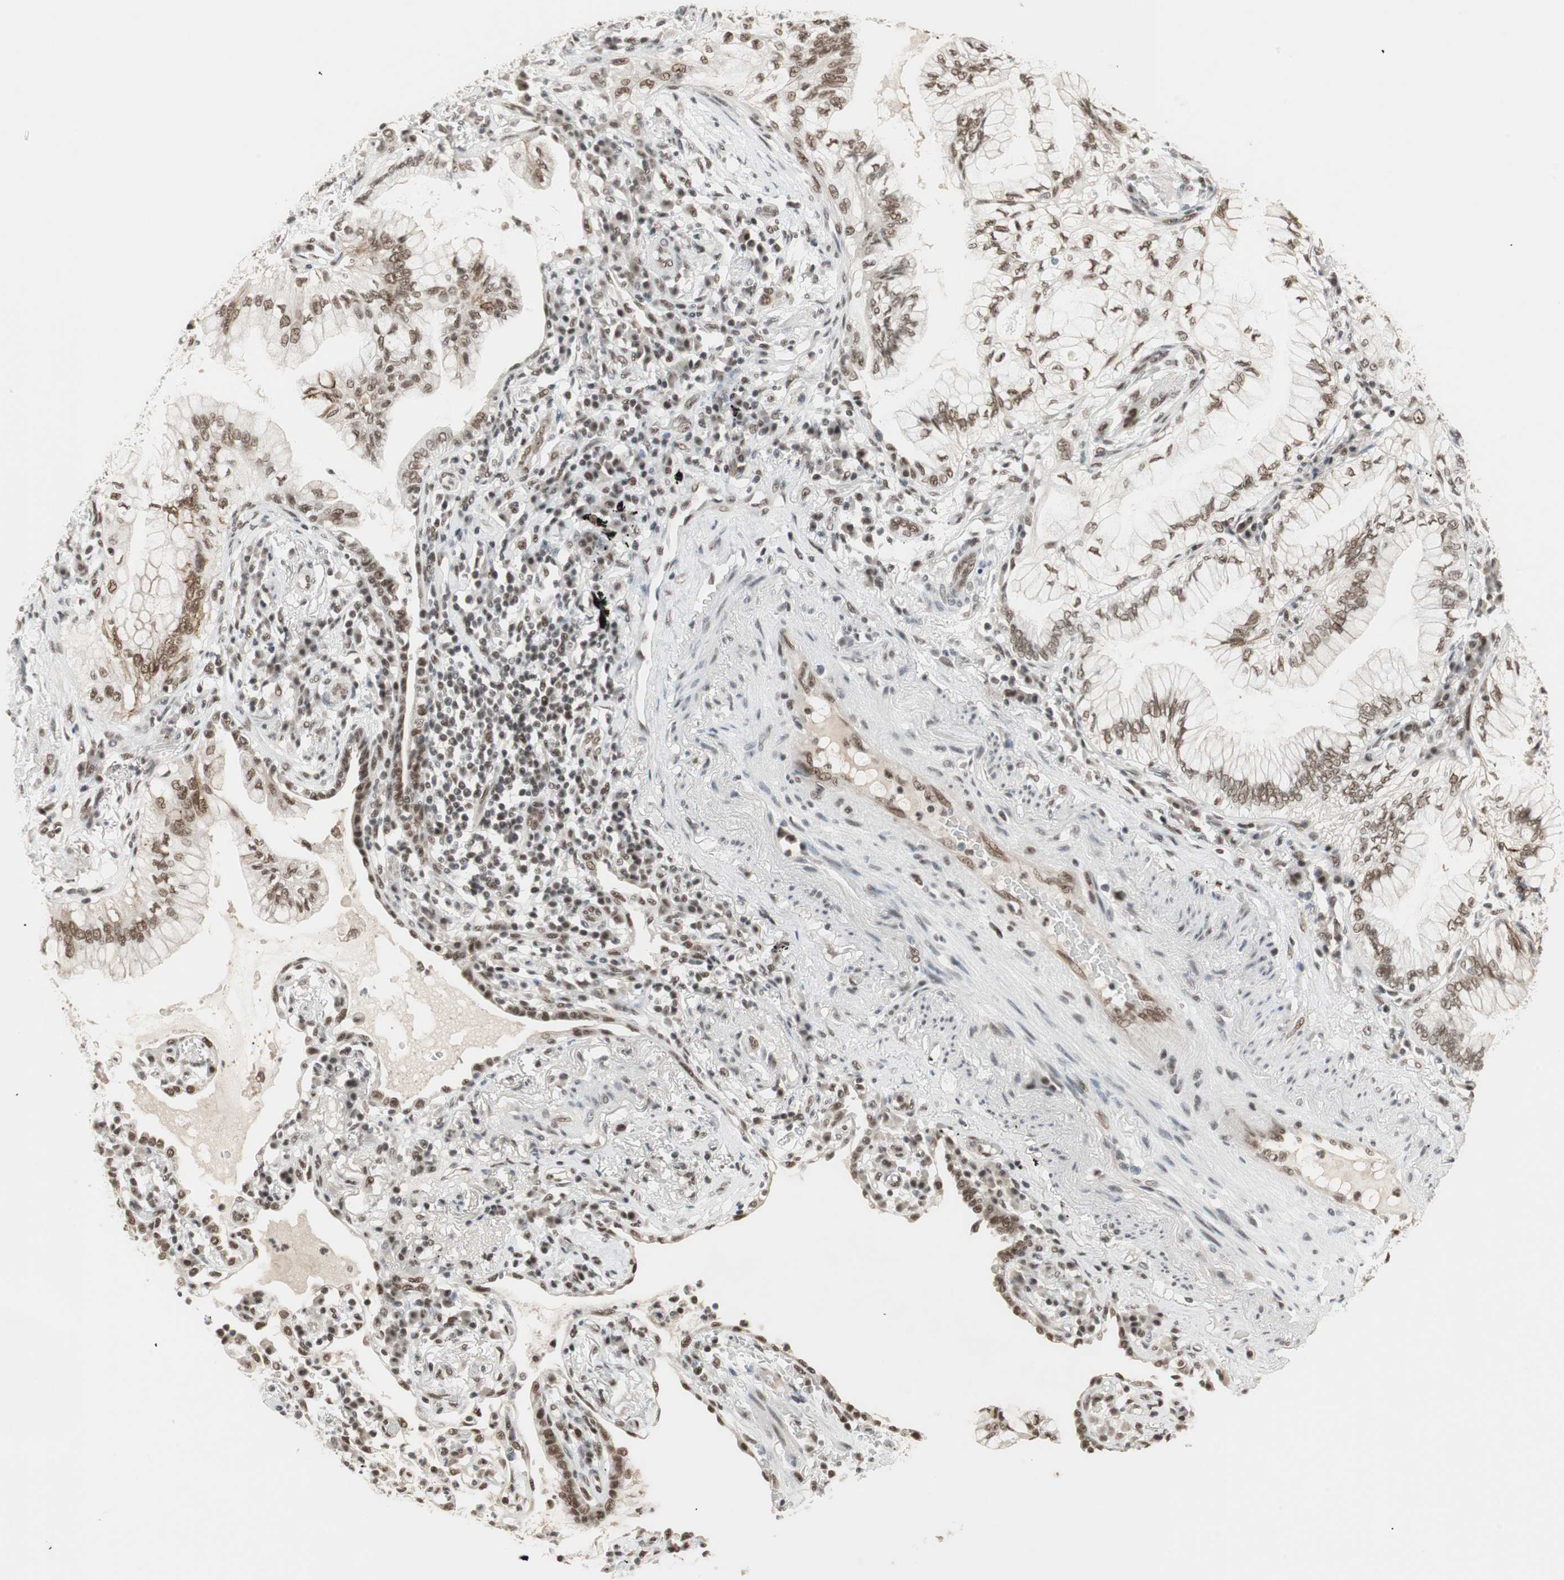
{"staining": {"intensity": "strong", "quantity": ">75%", "location": "nuclear"}, "tissue": "lung cancer", "cell_type": "Tumor cells", "image_type": "cancer", "snomed": [{"axis": "morphology", "description": "Adenocarcinoma, NOS"}, {"axis": "topography", "description": "Lung"}], "caption": "Brown immunohistochemical staining in human lung cancer reveals strong nuclear expression in about >75% of tumor cells.", "gene": "RTF1", "patient": {"sex": "female", "age": 70}}